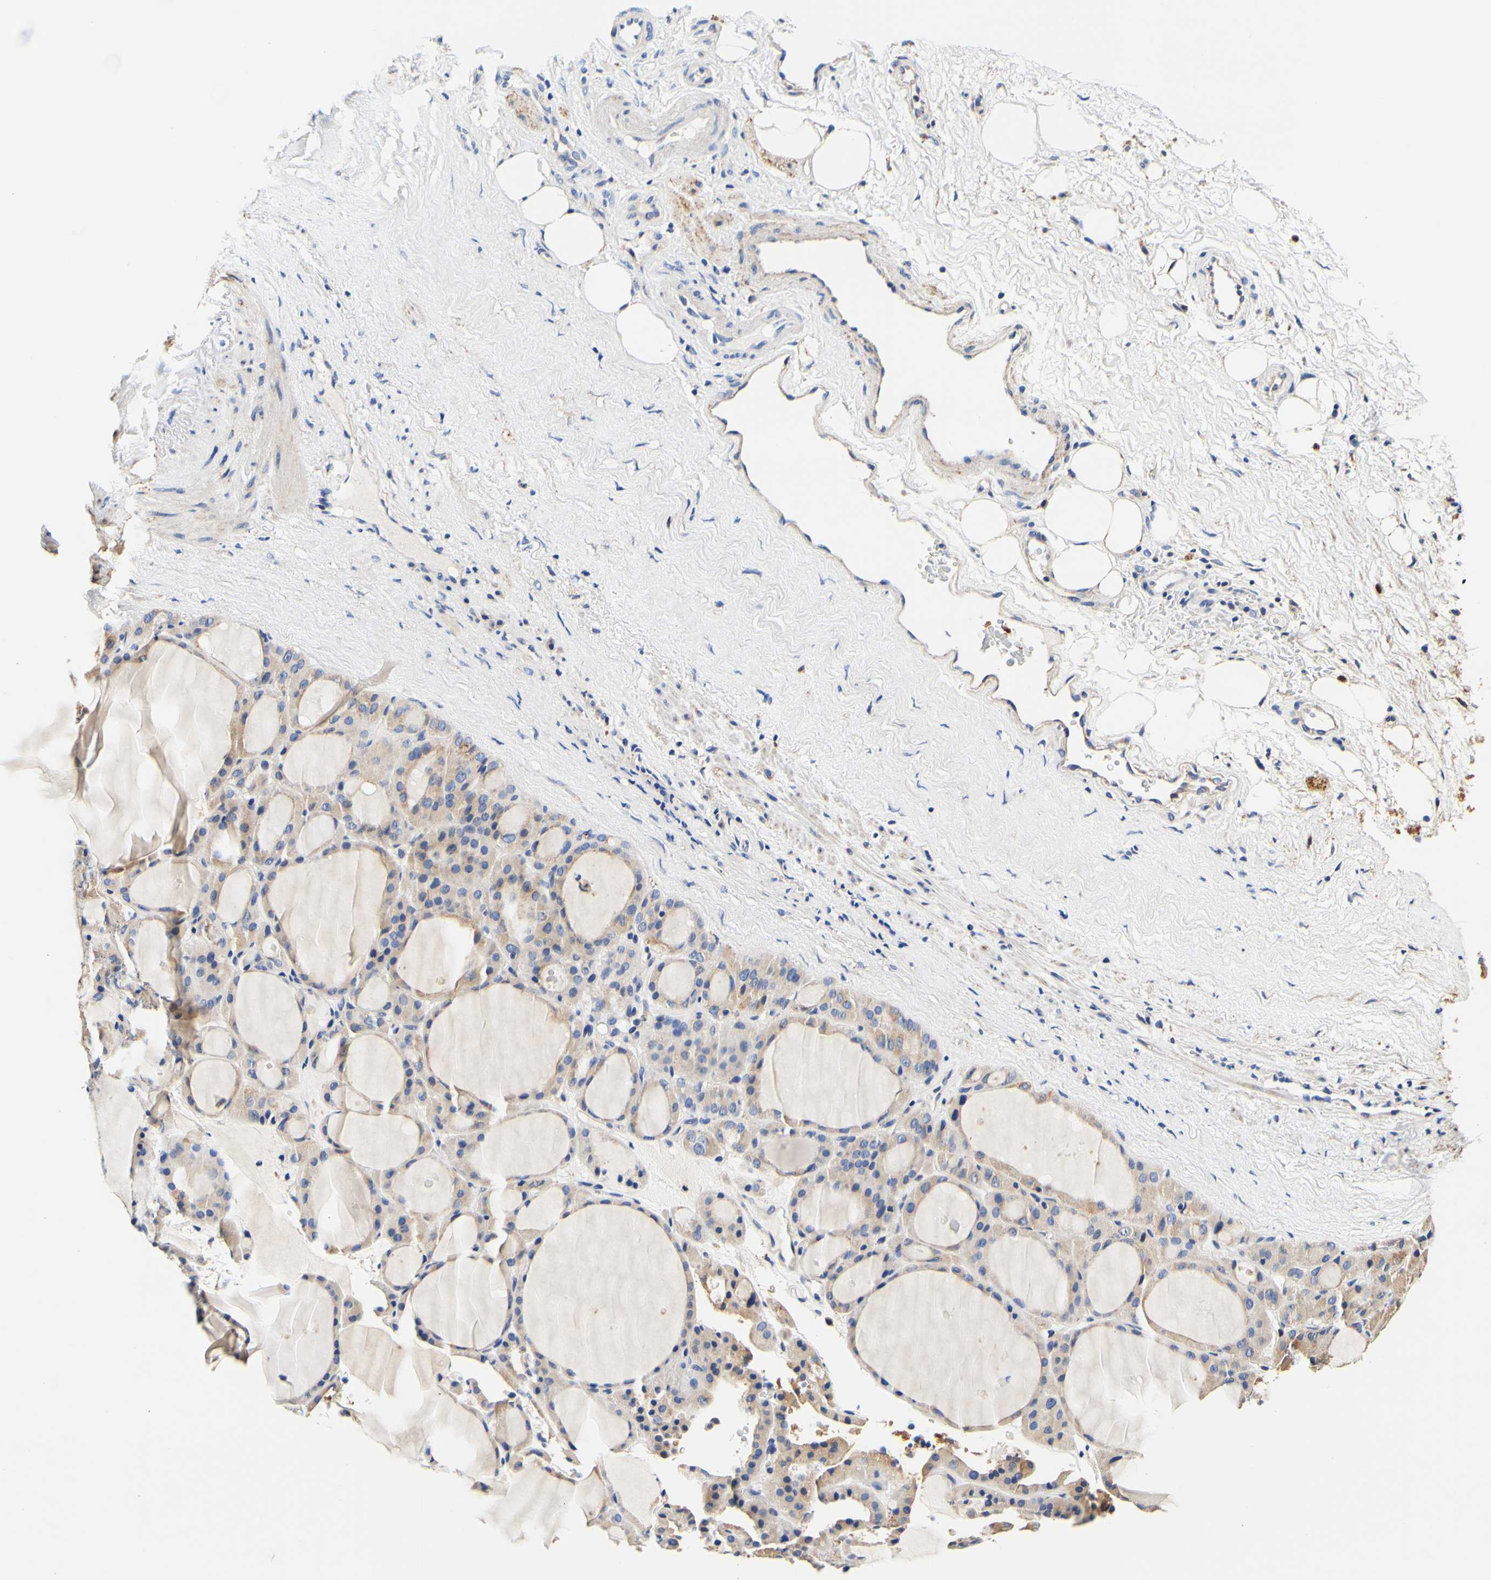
{"staining": {"intensity": "weak", "quantity": ">75%", "location": "cytoplasmic/membranous"}, "tissue": "thyroid gland", "cell_type": "Glandular cells", "image_type": "normal", "snomed": [{"axis": "morphology", "description": "Normal tissue, NOS"}, {"axis": "morphology", "description": "Carcinoma, NOS"}, {"axis": "topography", "description": "Thyroid gland"}], "caption": "Immunohistochemistry of unremarkable thyroid gland reveals low levels of weak cytoplasmic/membranous positivity in about >75% of glandular cells. The protein is stained brown, and the nuclei are stained in blue (DAB (3,3'-diaminobenzidine) IHC with brightfield microscopy, high magnification).", "gene": "CAMK4", "patient": {"sex": "female", "age": 86}}